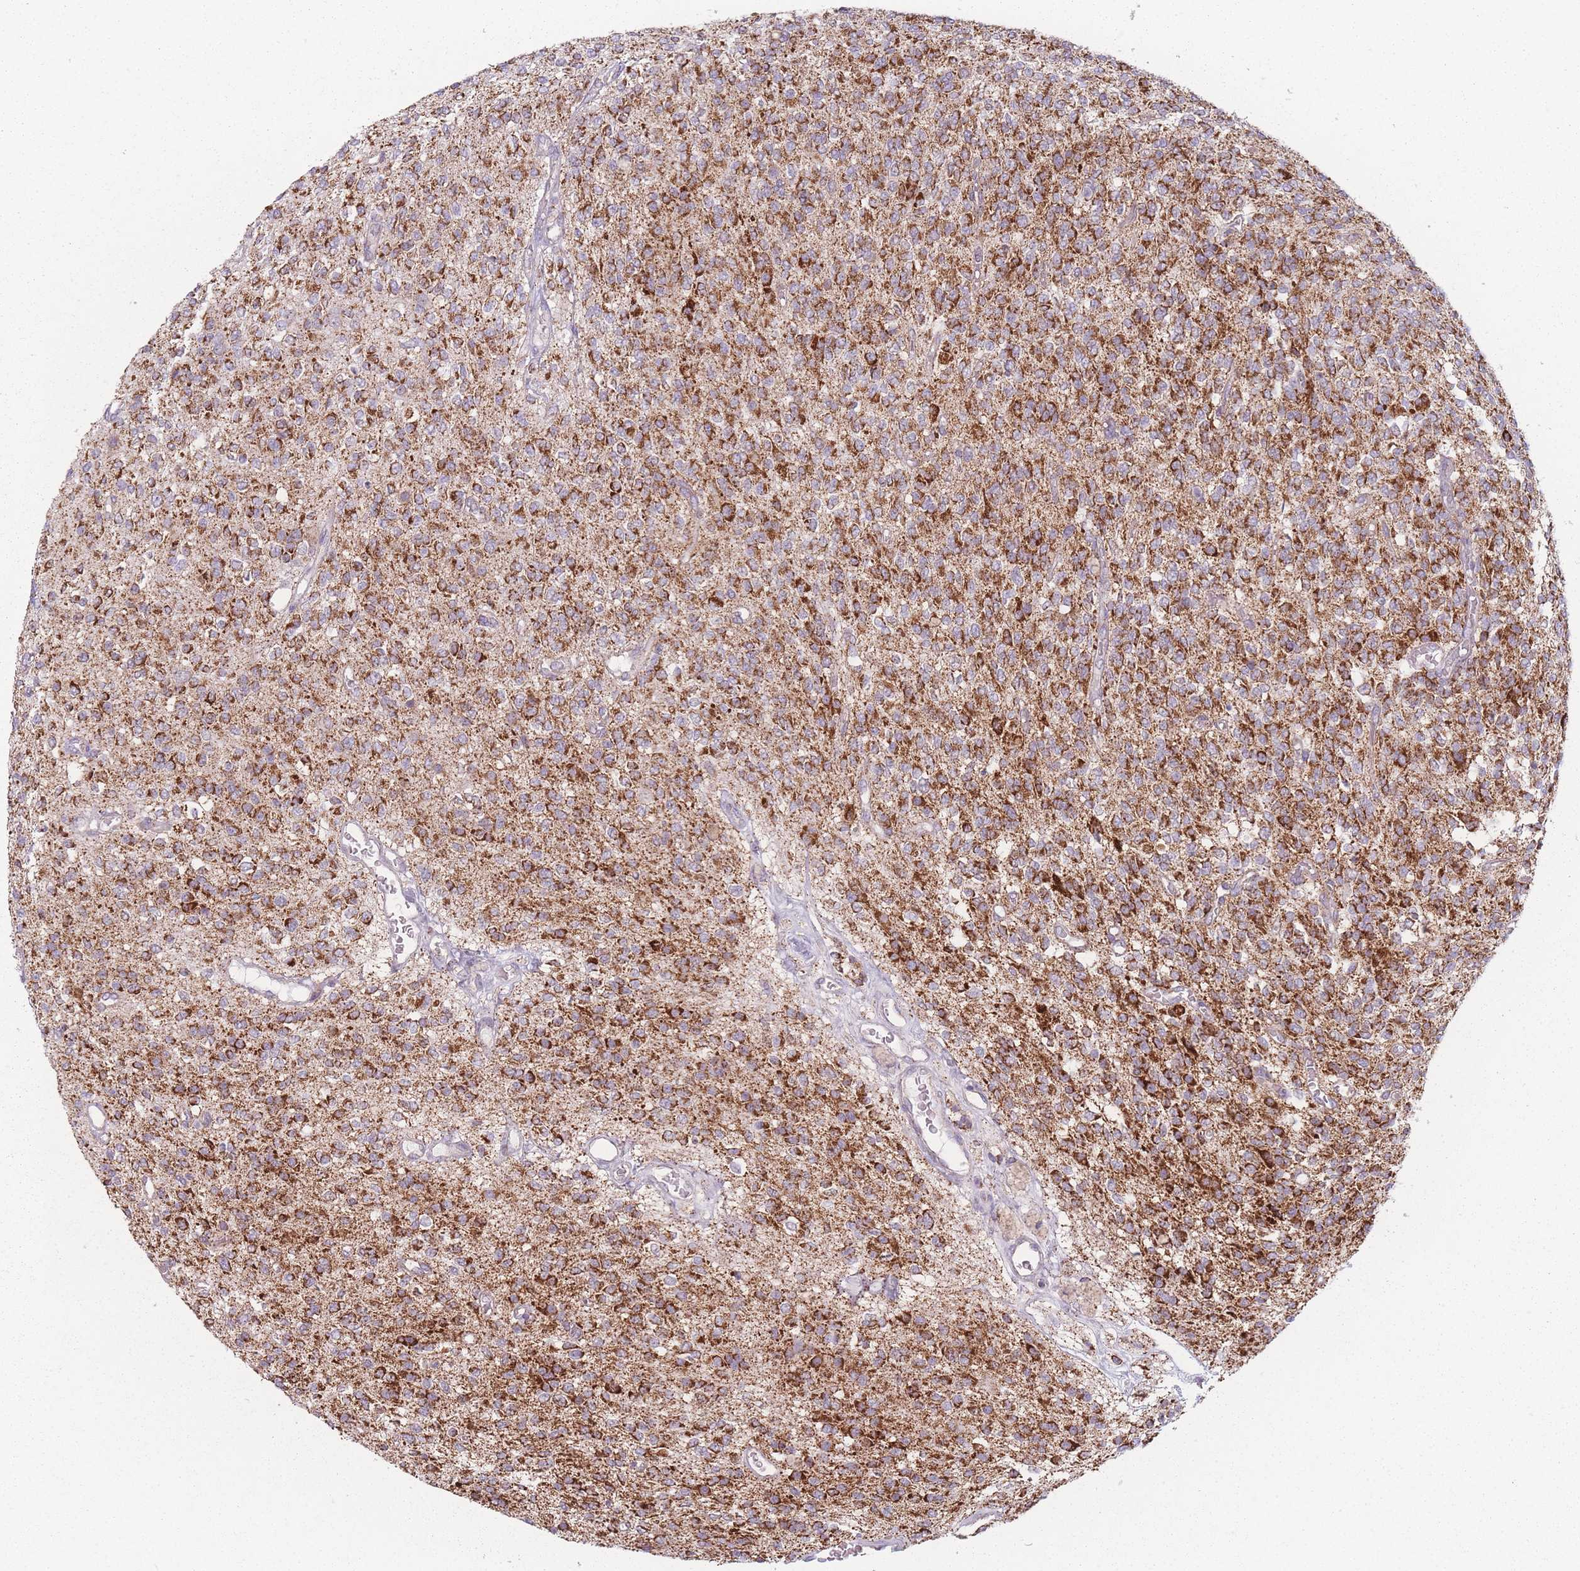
{"staining": {"intensity": "strong", "quantity": ">75%", "location": "cytoplasmic/membranous"}, "tissue": "glioma", "cell_type": "Tumor cells", "image_type": "cancer", "snomed": [{"axis": "morphology", "description": "Glioma, malignant, High grade"}, {"axis": "topography", "description": "Brain"}], "caption": "About >75% of tumor cells in human glioma reveal strong cytoplasmic/membranous protein staining as visualized by brown immunohistochemical staining.", "gene": "DCHS1", "patient": {"sex": "male", "age": 34}}